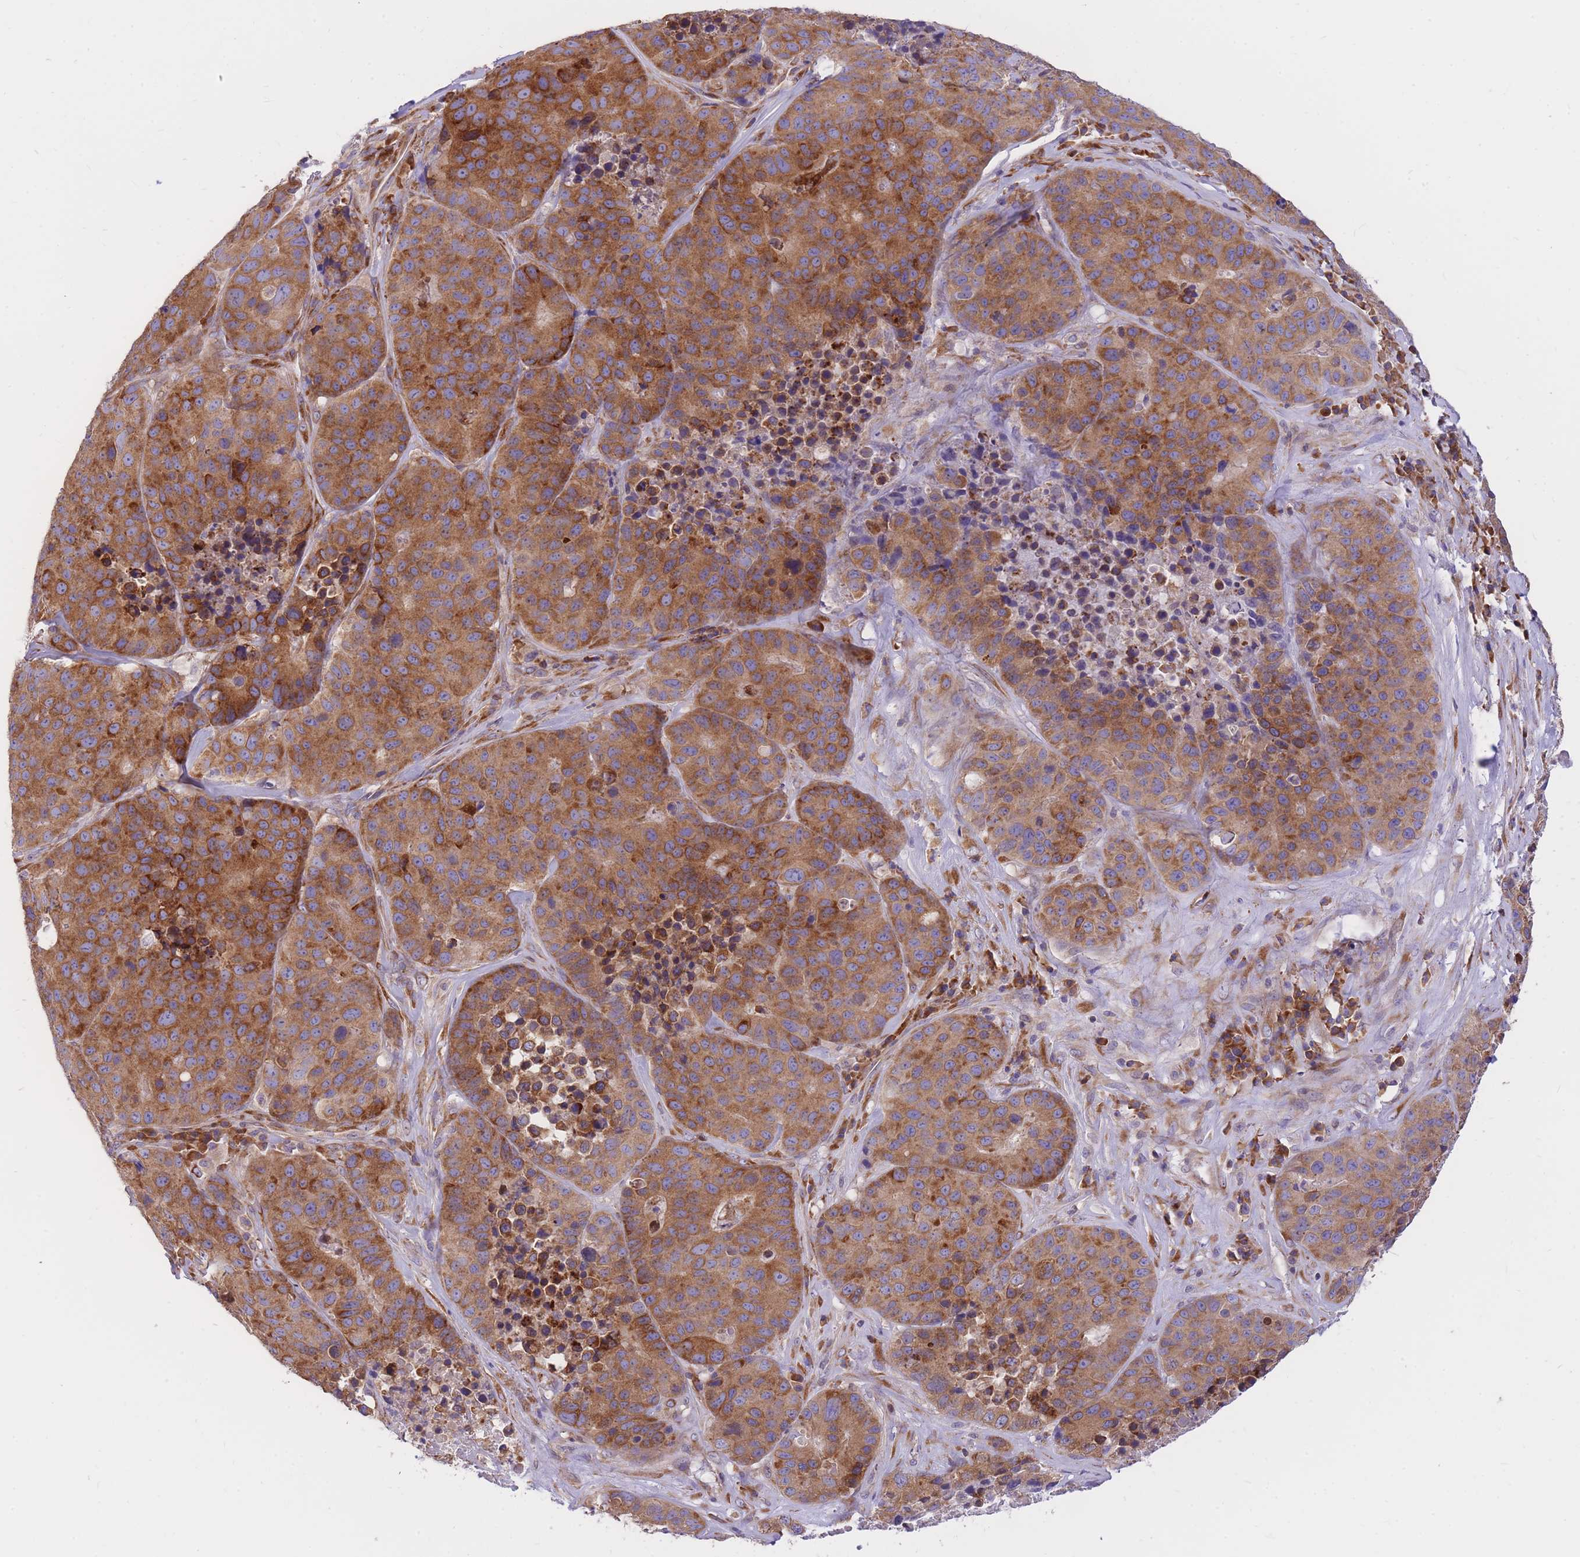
{"staining": {"intensity": "moderate", "quantity": ">75%", "location": "cytoplasmic/membranous"}, "tissue": "stomach cancer", "cell_type": "Tumor cells", "image_type": "cancer", "snomed": [{"axis": "morphology", "description": "Adenocarcinoma, NOS"}, {"axis": "topography", "description": "Stomach"}], "caption": "Human stomach cancer stained with a protein marker displays moderate staining in tumor cells.", "gene": "GBP7", "patient": {"sex": "male", "age": 71}}